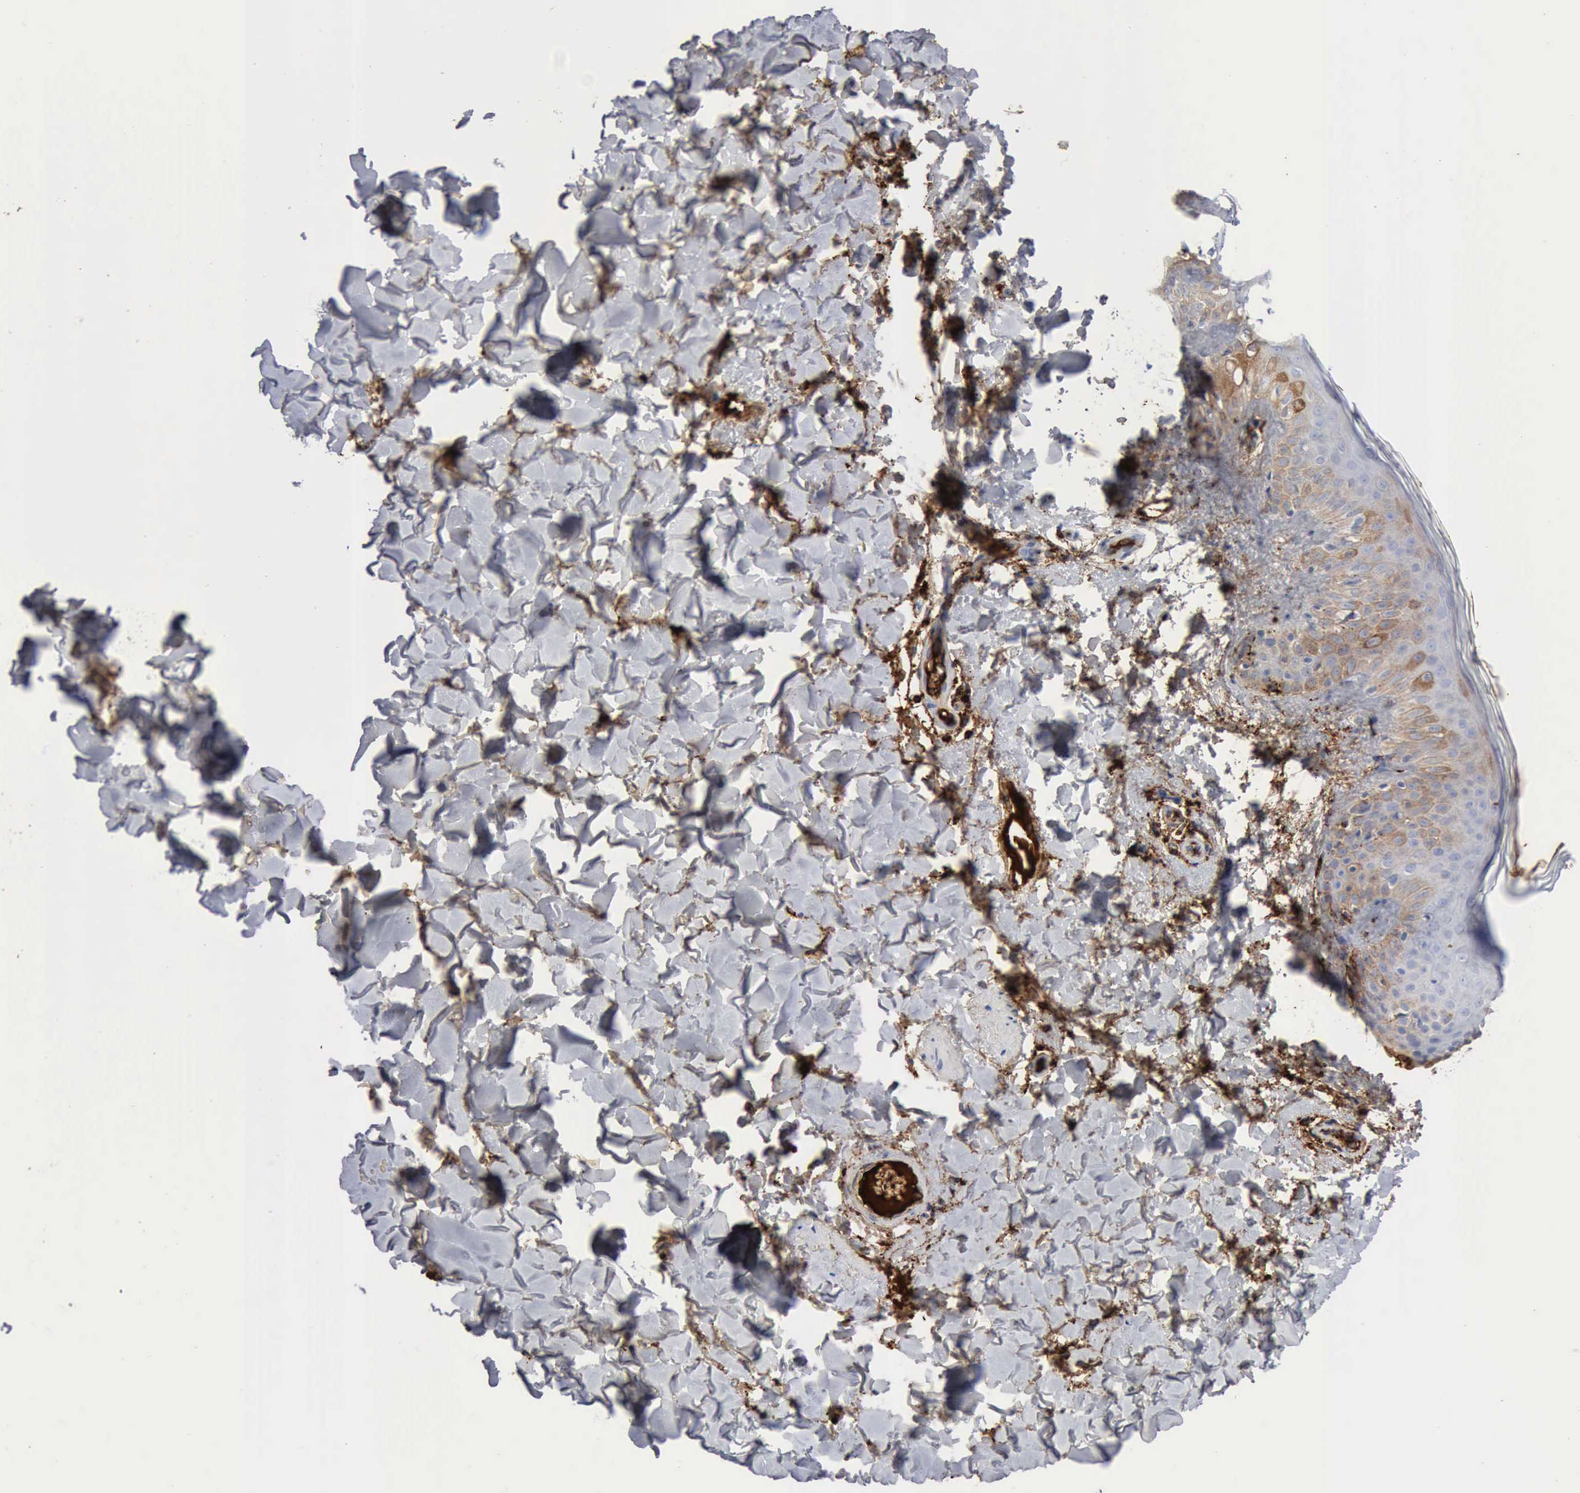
{"staining": {"intensity": "weak", "quantity": "25%-75%", "location": "cytoplasmic/membranous"}, "tissue": "skin", "cell_type": "Fibroblasts", "image_type": "normal", "snomed": [{"axis": "morphology", "description": "Normal tissue, NOS"}, {"axis": "topography", "description": "Skin"}], "caption": "Immunohistochemistry of normal skin exhibits low levels of weak cytoplasmic/membranous staining in approximately 25%-75% of fibroblasts.", "gene": "C4BPA", "patient": {"sex": "male", "age": 32}}